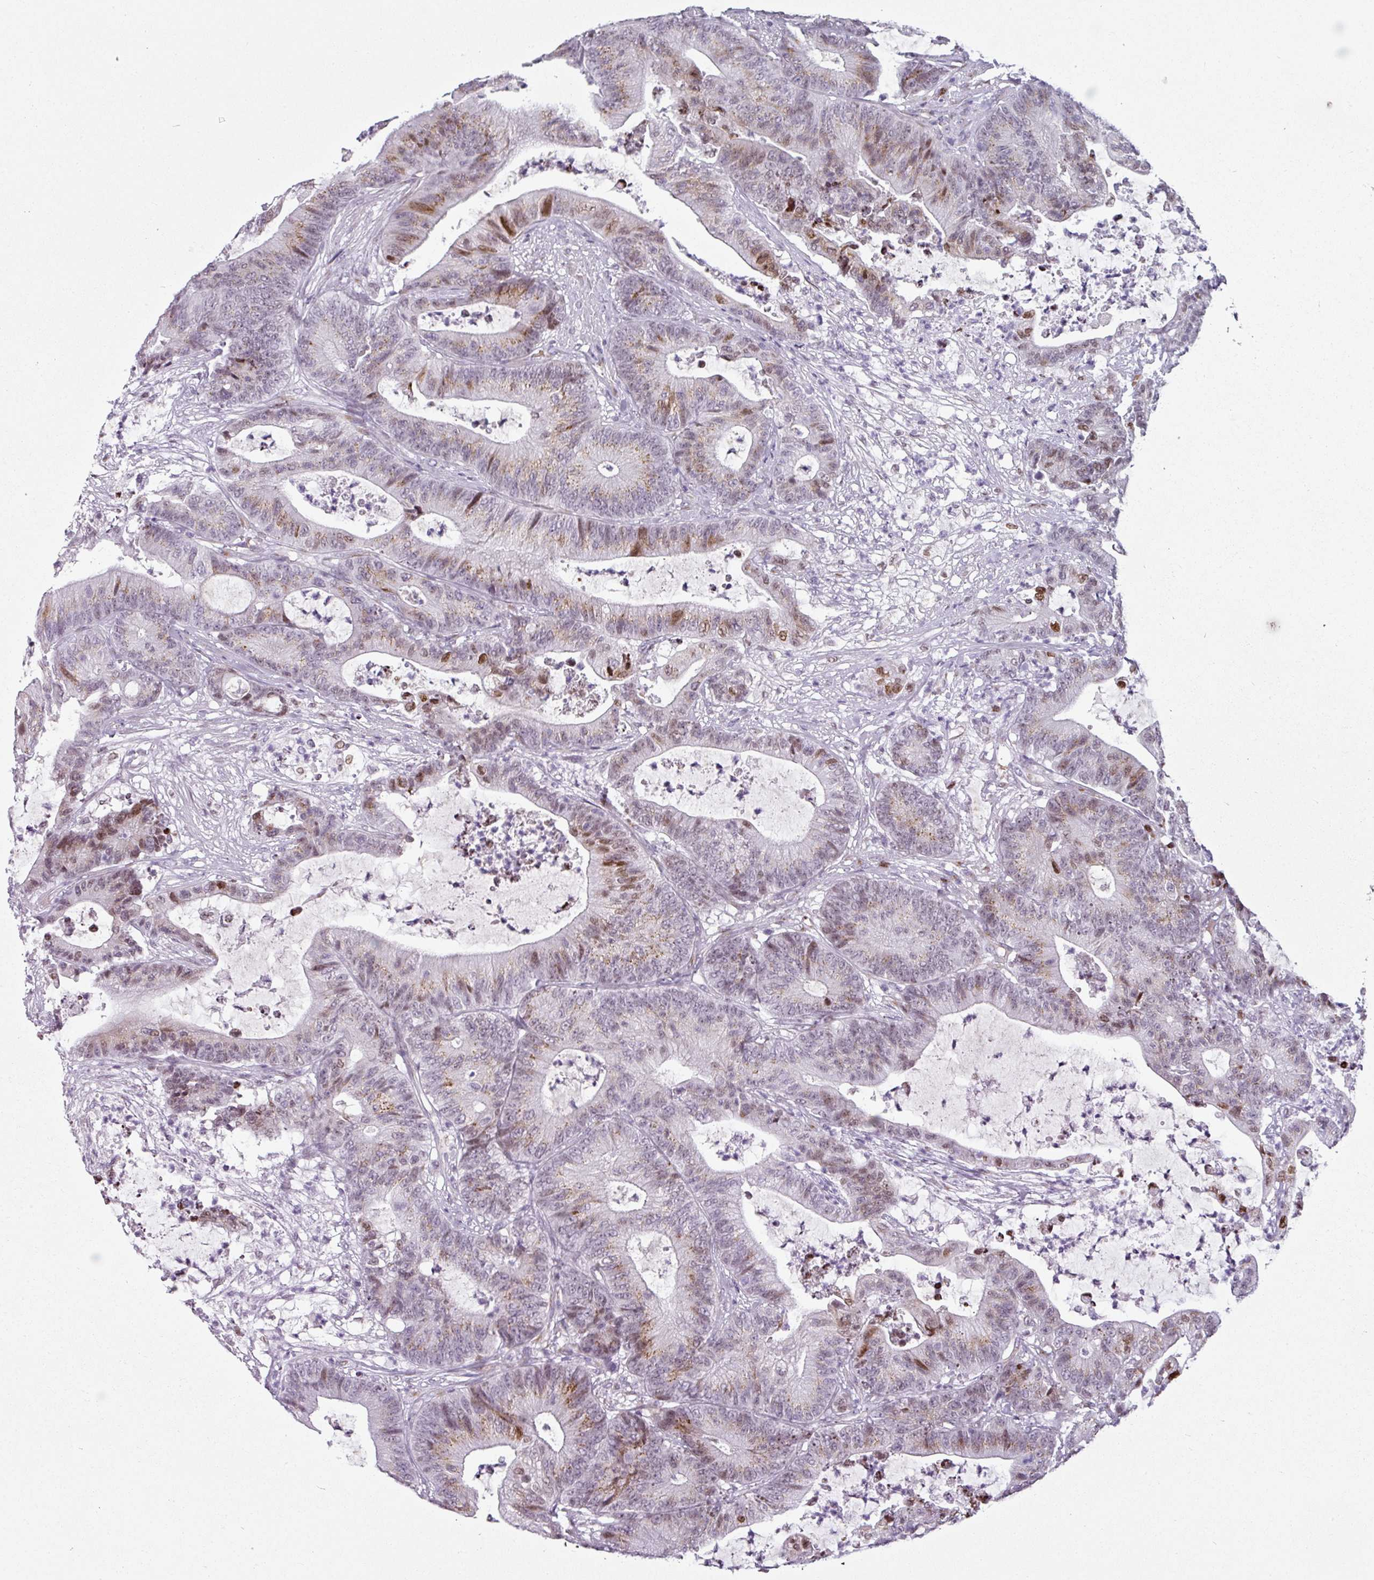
{"staining": {"intensity": "moderate", "quantity": "25%-75%", "location": "cytoplasmic/membranous,nuclear"}, "tissue": "colorectal cancer", "cell_type": "Tumor cells", "image_type": "cancer", "snomed": [{"axis": "morphology", "description": "Adenocarcinoma, NOS"}, {"axis": "topography", "description": "Colon"}], "caption": "Immunohistochemistry histopathology image of neoplastic tissue: colorectal cancer (adenocarcinoma) stained using IHC displays medium levels of moderate protein expression localized specifically in the cytoplasmic/membranous and nuclear of tumor cells, appearing as a cytoplasmic/membranous and nuclear brown color.", "gene": "SYT8", "patient": {"sex": "female", "age": 84}}